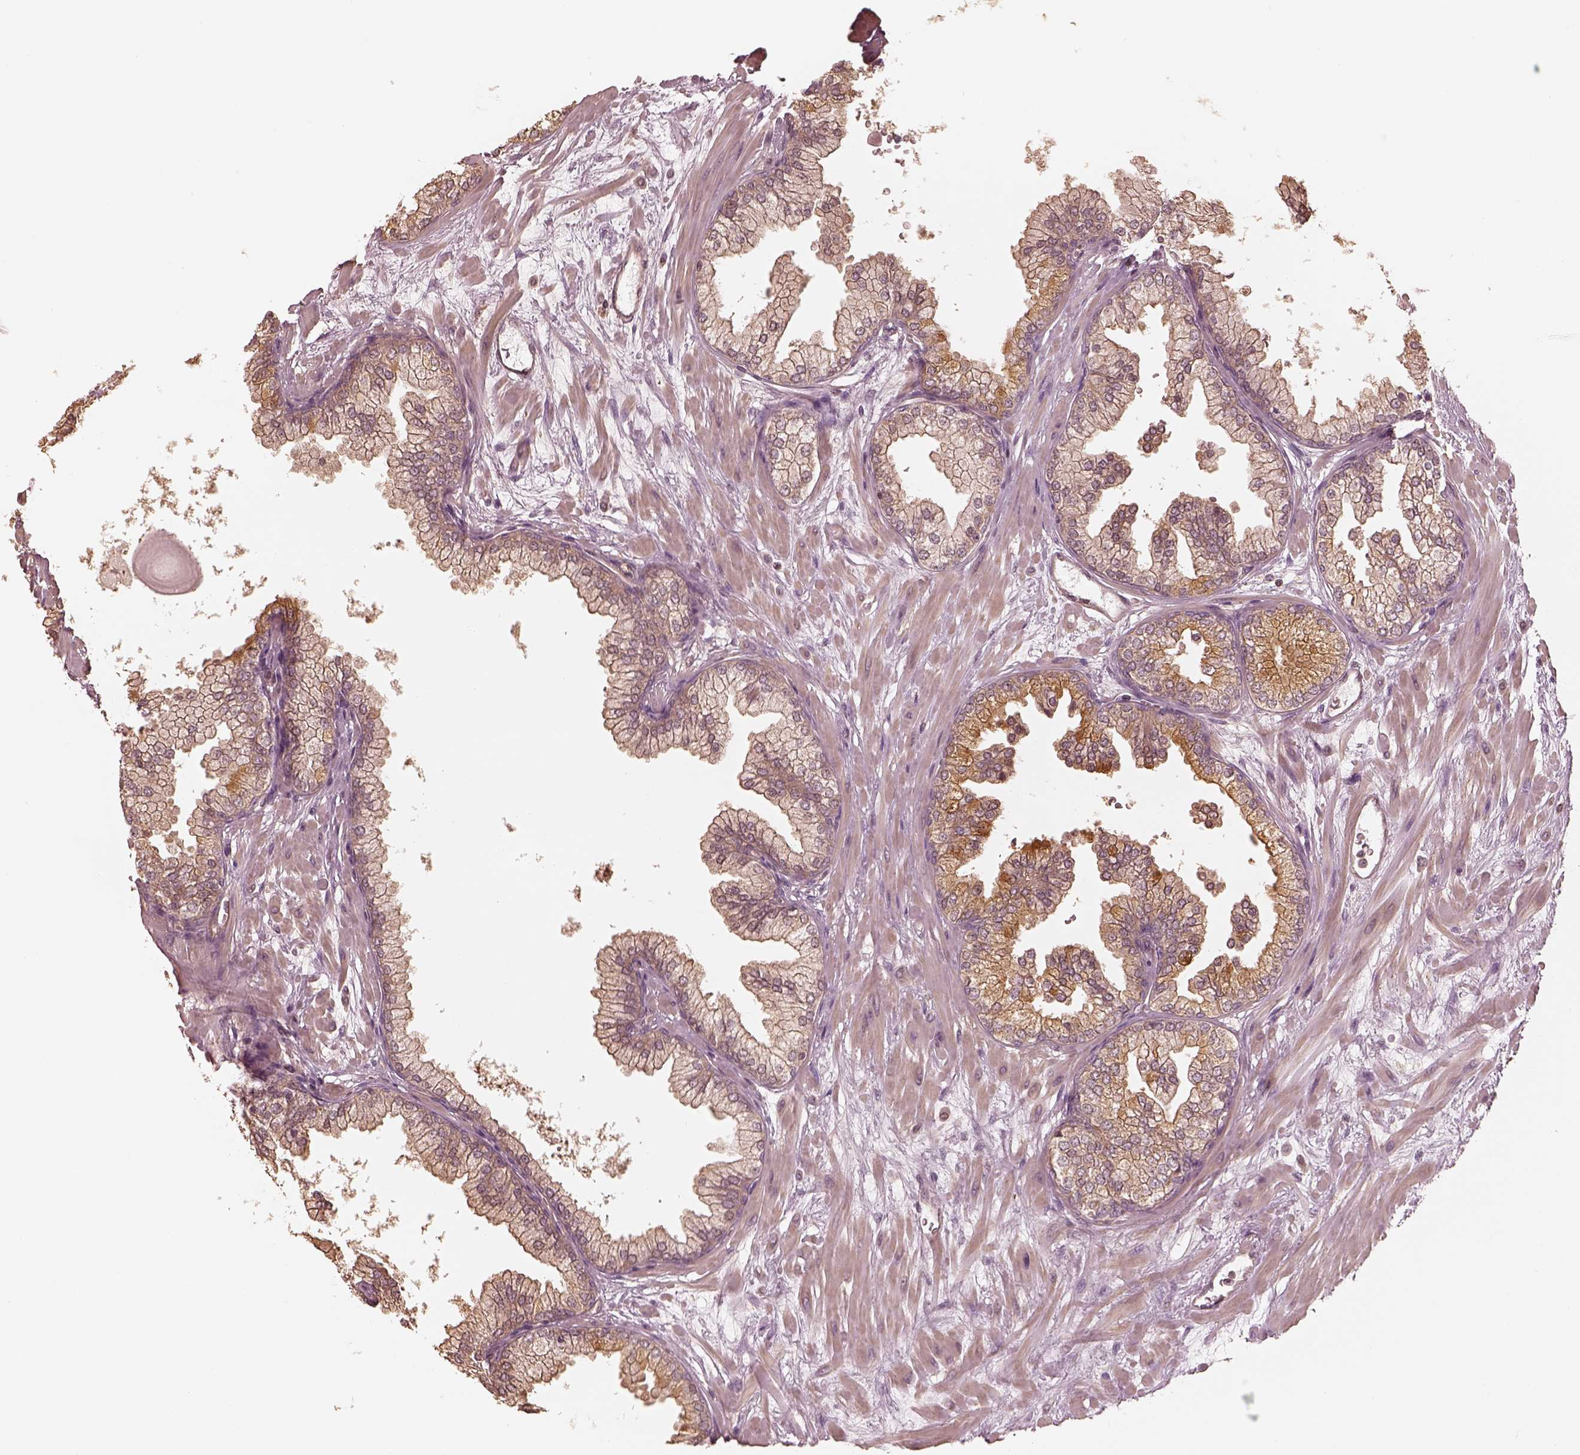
{"staining": {"intensity": "weak", "quantity": ">75%", "location": "cytoplasmic/membranous"}, "tissue": "prostate", "cell_type": "Glandular cells", "image_type": "normal", "snomed": [{"axis": "morphology", "description": "Normal tissue, NOS"}, {"axis": "topography", "description": "Prostate"}, {"axis": "topography", "description": "Peripheral nerve tissue"}], "caption": "The photomicrograph reveals immunohistochemical staining of benign prostate. There is weak cytoplasmic/membranous staining is appreciated in about >75% of glandular cells.", "gene": "KIF5C", "patient": {"sex": "male", "age": 61}}